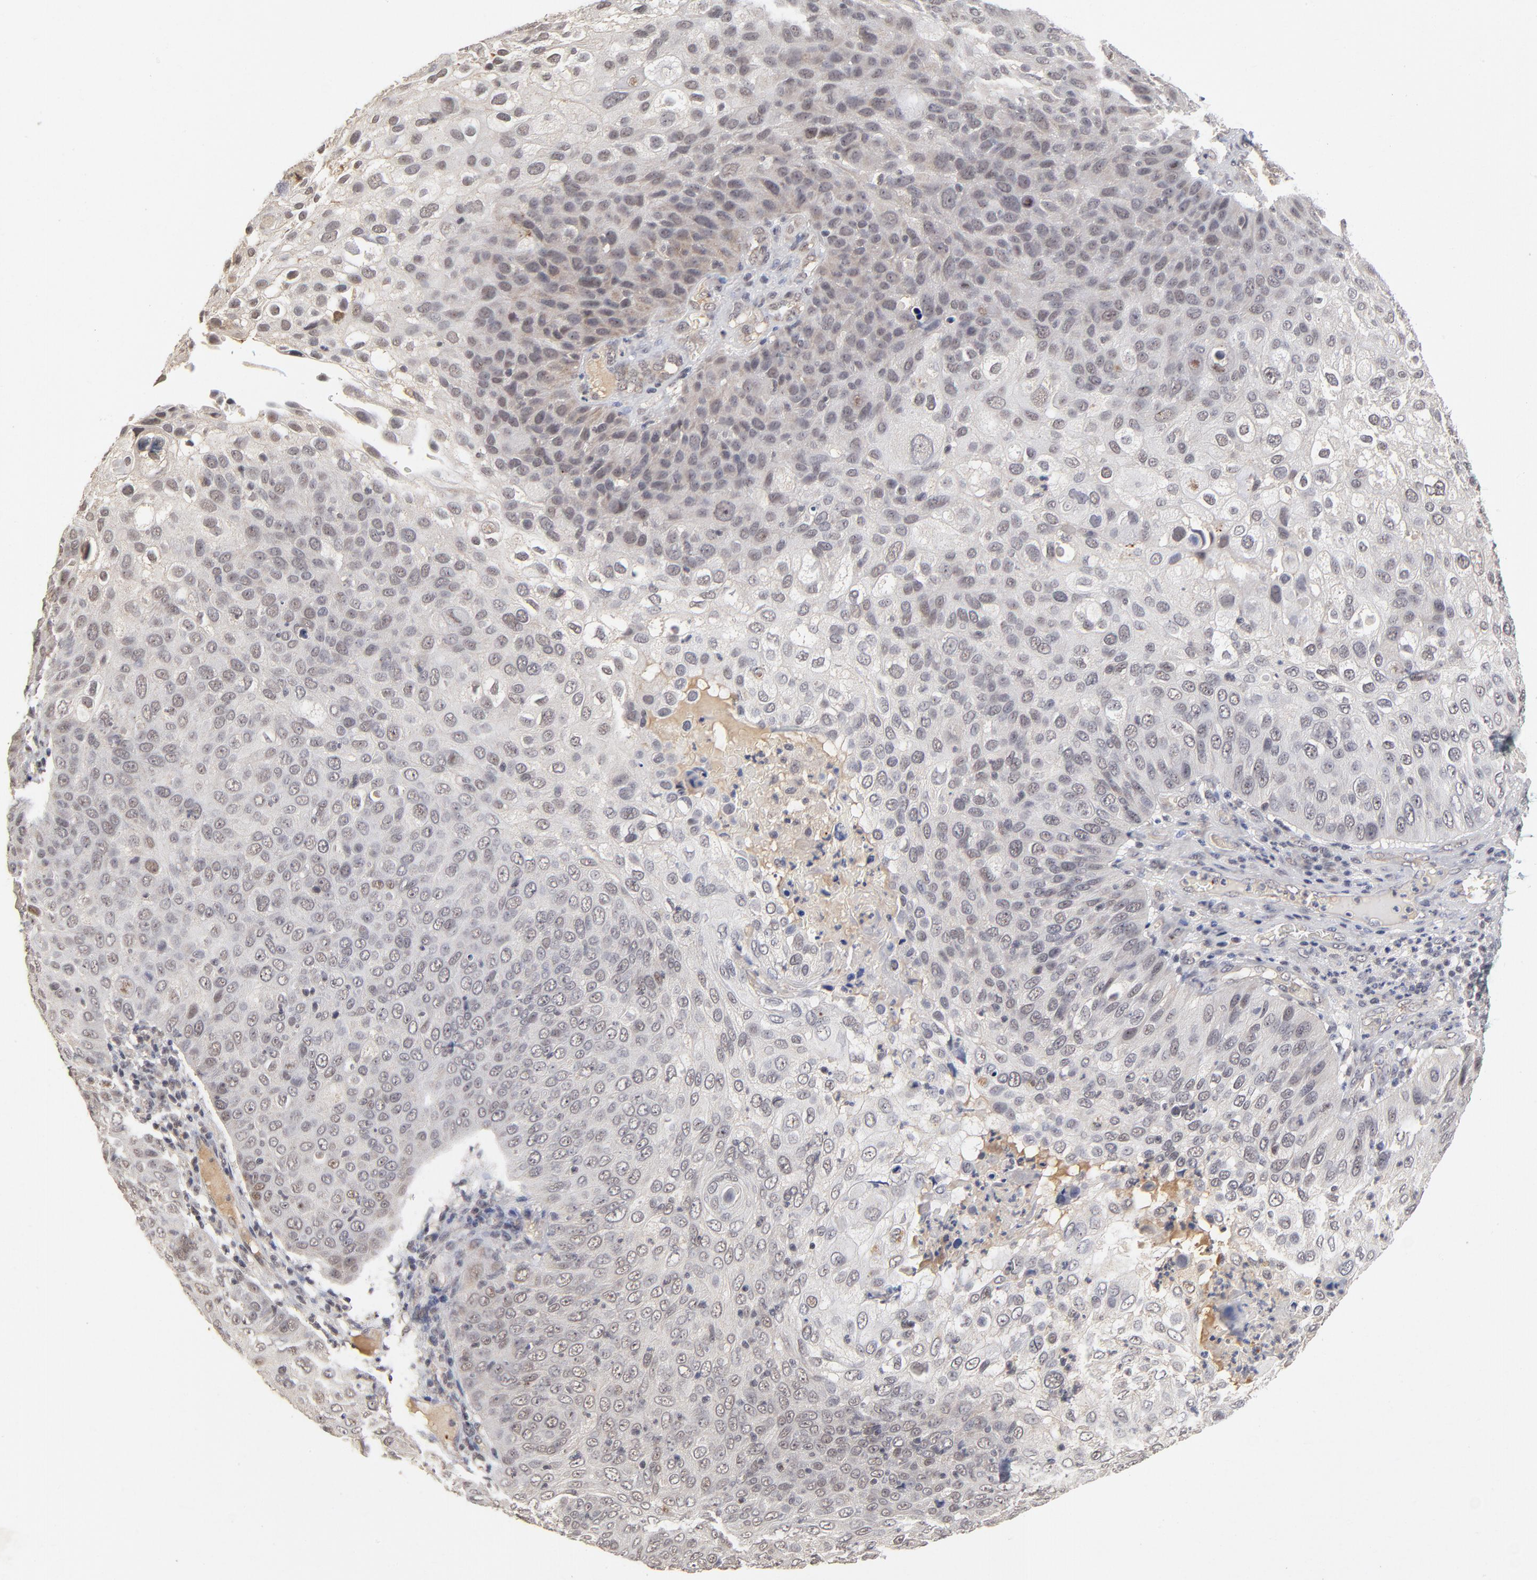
{"staining": {"intensity": "negative", "quantity": "none", "location": "none"}, "tissue": "skin cancer", "cell_type": "Tumor cells", "image_type": "cancer", "snomed": [{"axis": "morphology", "description": "Squamous cell carcinoma, NOS"}, {"axis": "topography", "description": "Skin"}], "caption": "The IHC image has no significant expression in tumor cells of squamous cell carcinoma (skin) tissue.", "gene": "WSB1", "patient": {"sex": "male", "age": 87}}